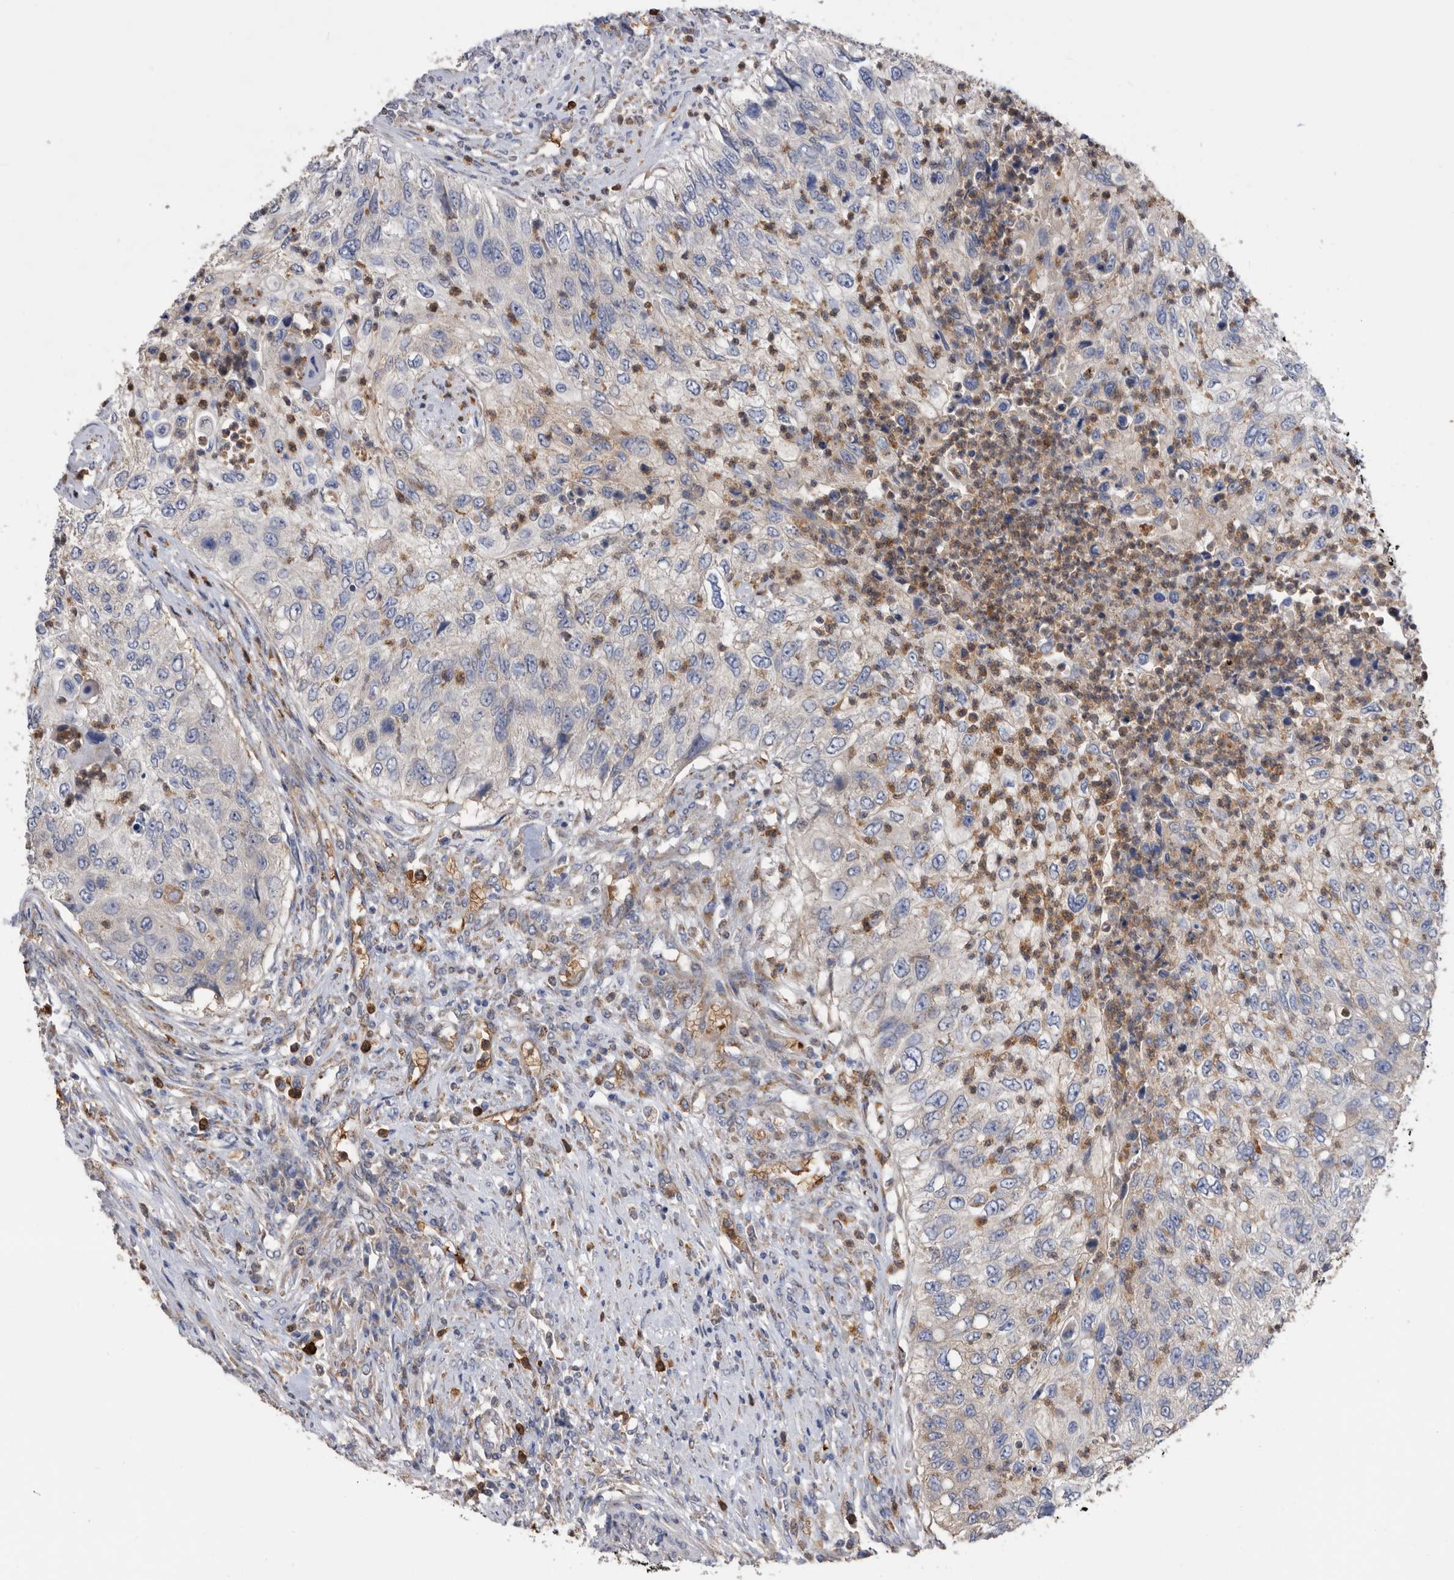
{"staining": {"intensity": "weak", "quantity": "<25%", "location": "cytoplasmic/membranous"}, "tissue": "urothelial cancer", "cell_type": "Tumor cells", "image_type": "cancer", "snomed": [{"axis": "morphology", "description": "Urothelial carcinoma, High grade"}, {"axis": "topography", "description": "Urinary bladder"}], "caption": "Protein analysis of urothelial carcinoma (high-grade) demonstrates no significant expression in tumor cells.", "gene": "CRISPLD2", "patient": {"sex": "female", "age": 60}}